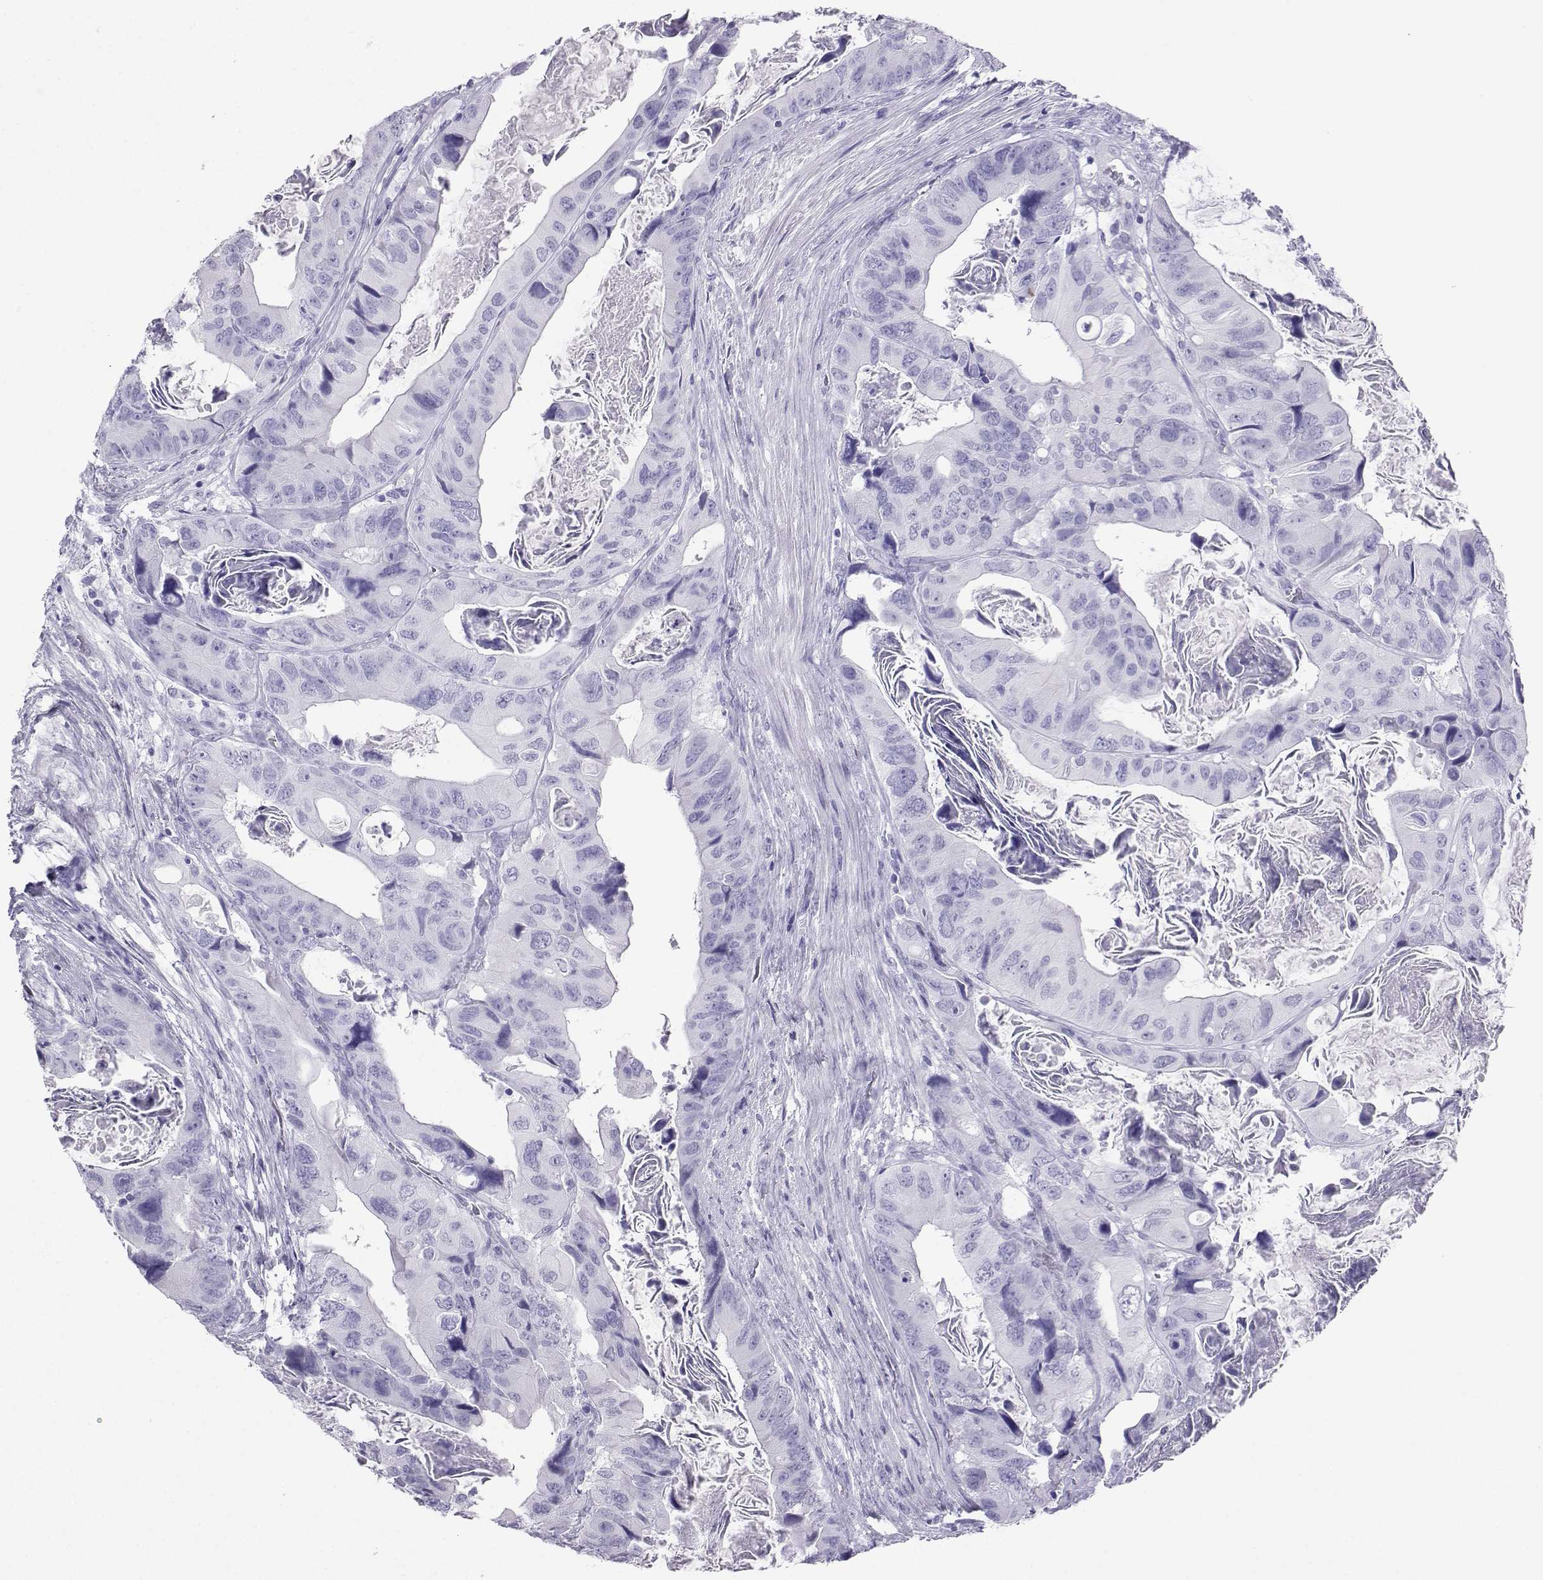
{"staining": {"intensity": "negative", "quantity": "none", "location": "none"}, "tissue": "colorectal cancer", "cell_type": "Tumor cells", "image_type": "cancer", "snomed": [{"axis": "morphology", "description": "Adenocarcinoma, NOS"}, {"axis": "topography", "description": "Rectum"}], "caption": "Protein analysis of colorectal adenocarcinoma reveals no significant expression in tumor cells. The staining is performed using DAB (3,3'-diaminobenzidine) brown chromogen with nuclei counter-stained in using hematoxylin.", "gene": "LORICRIN", "patient": {"sex": "male", "age": 64}}